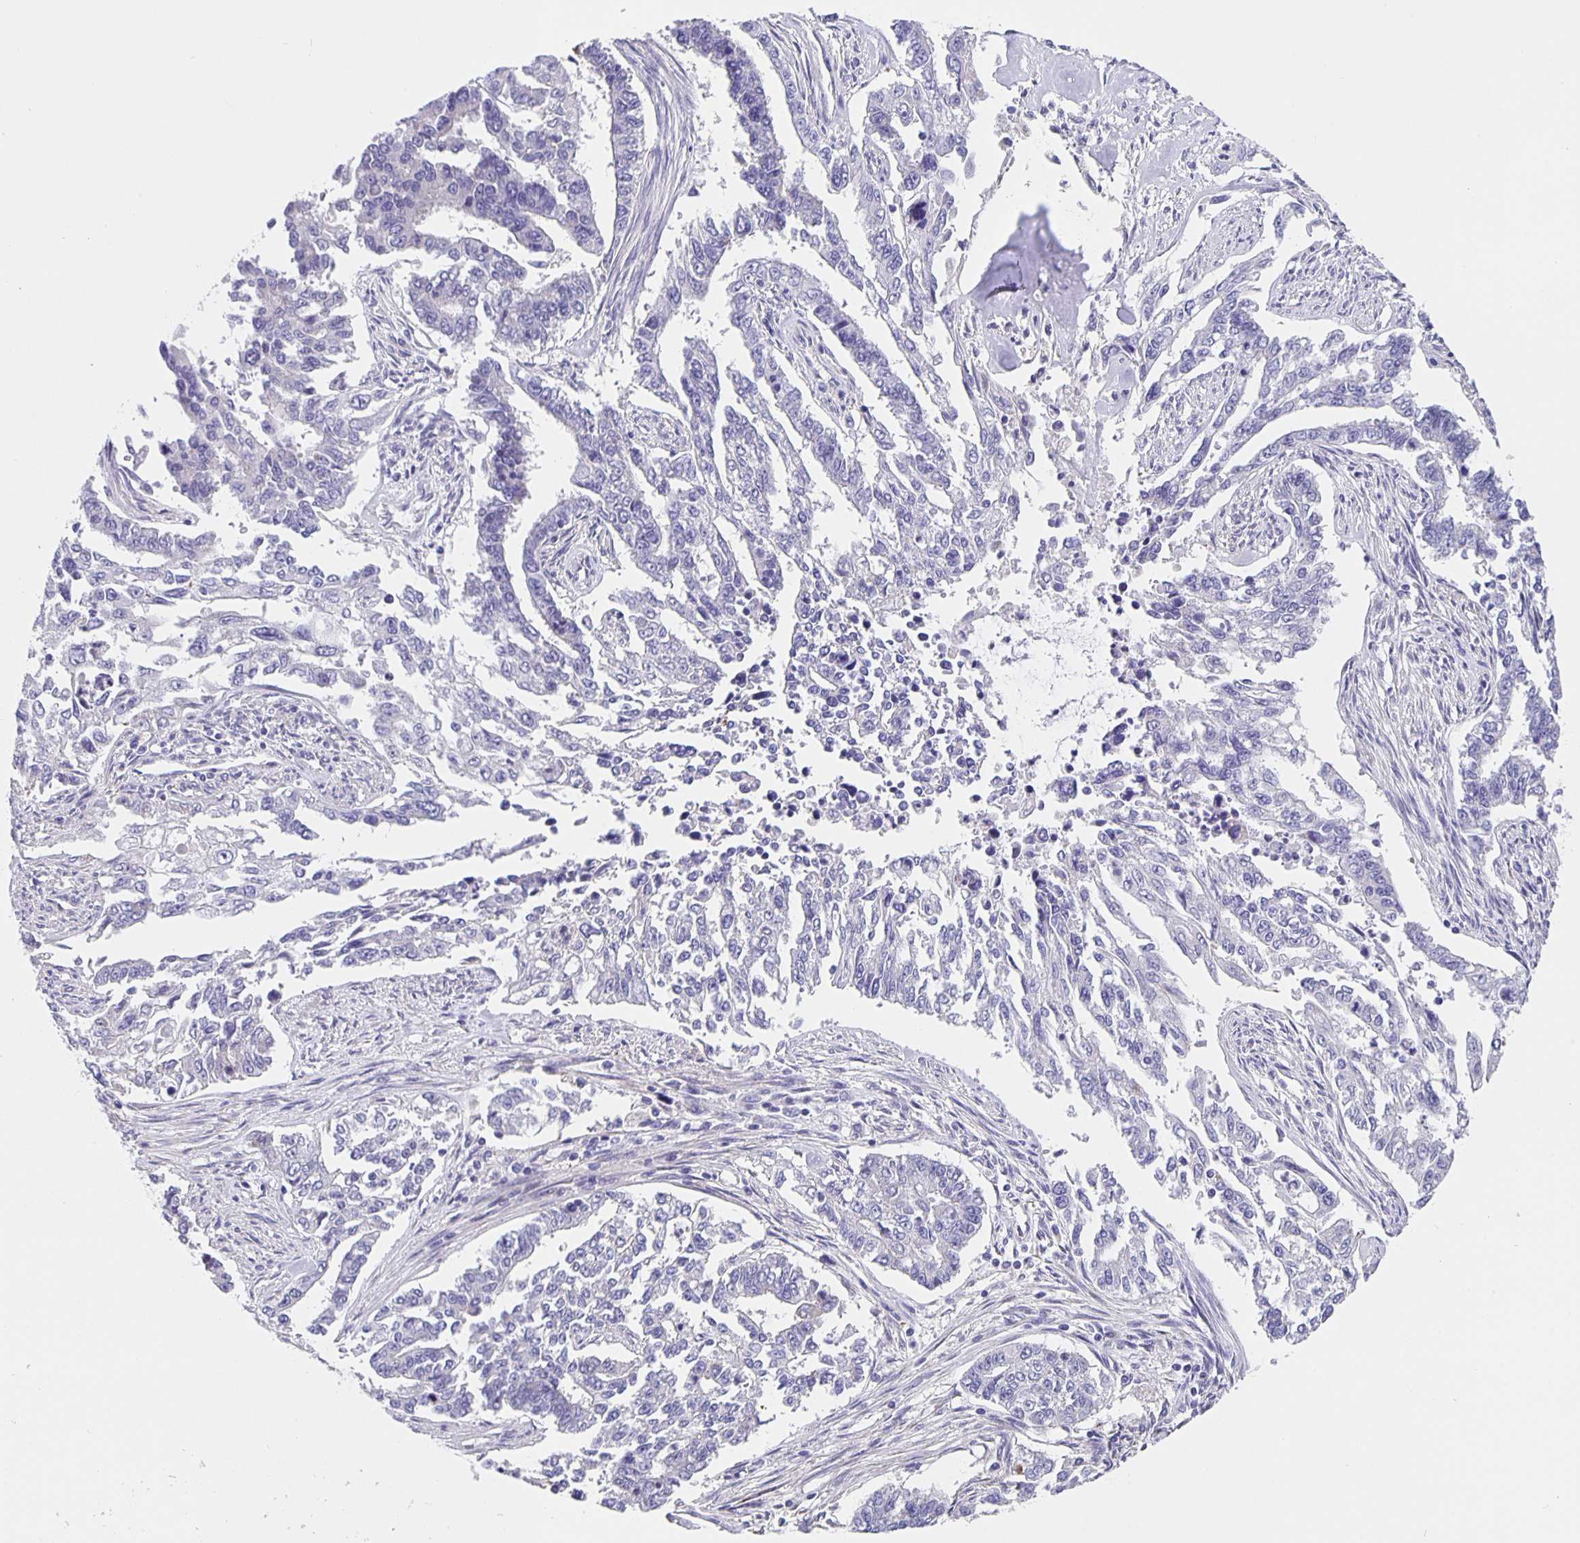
{"staining": {"intensity": "negative", "quantity": "none", "location": "none"}, "tissue": "endometrial cancer", "cell_type": "Tumor cells", "image_type": "cancer", "snomed": [{"axis": "morphology", "description": "Adenocarcinoma, NOS"}, {"axis": "topography", "description": "Uterus"}], "caption": "The photomicrograph reveals no significant positivity in tumor cells of adenocarcinoma (endometrial).", "gene": "CFAP74", "patient": {"sex": "female", "age": 59}}